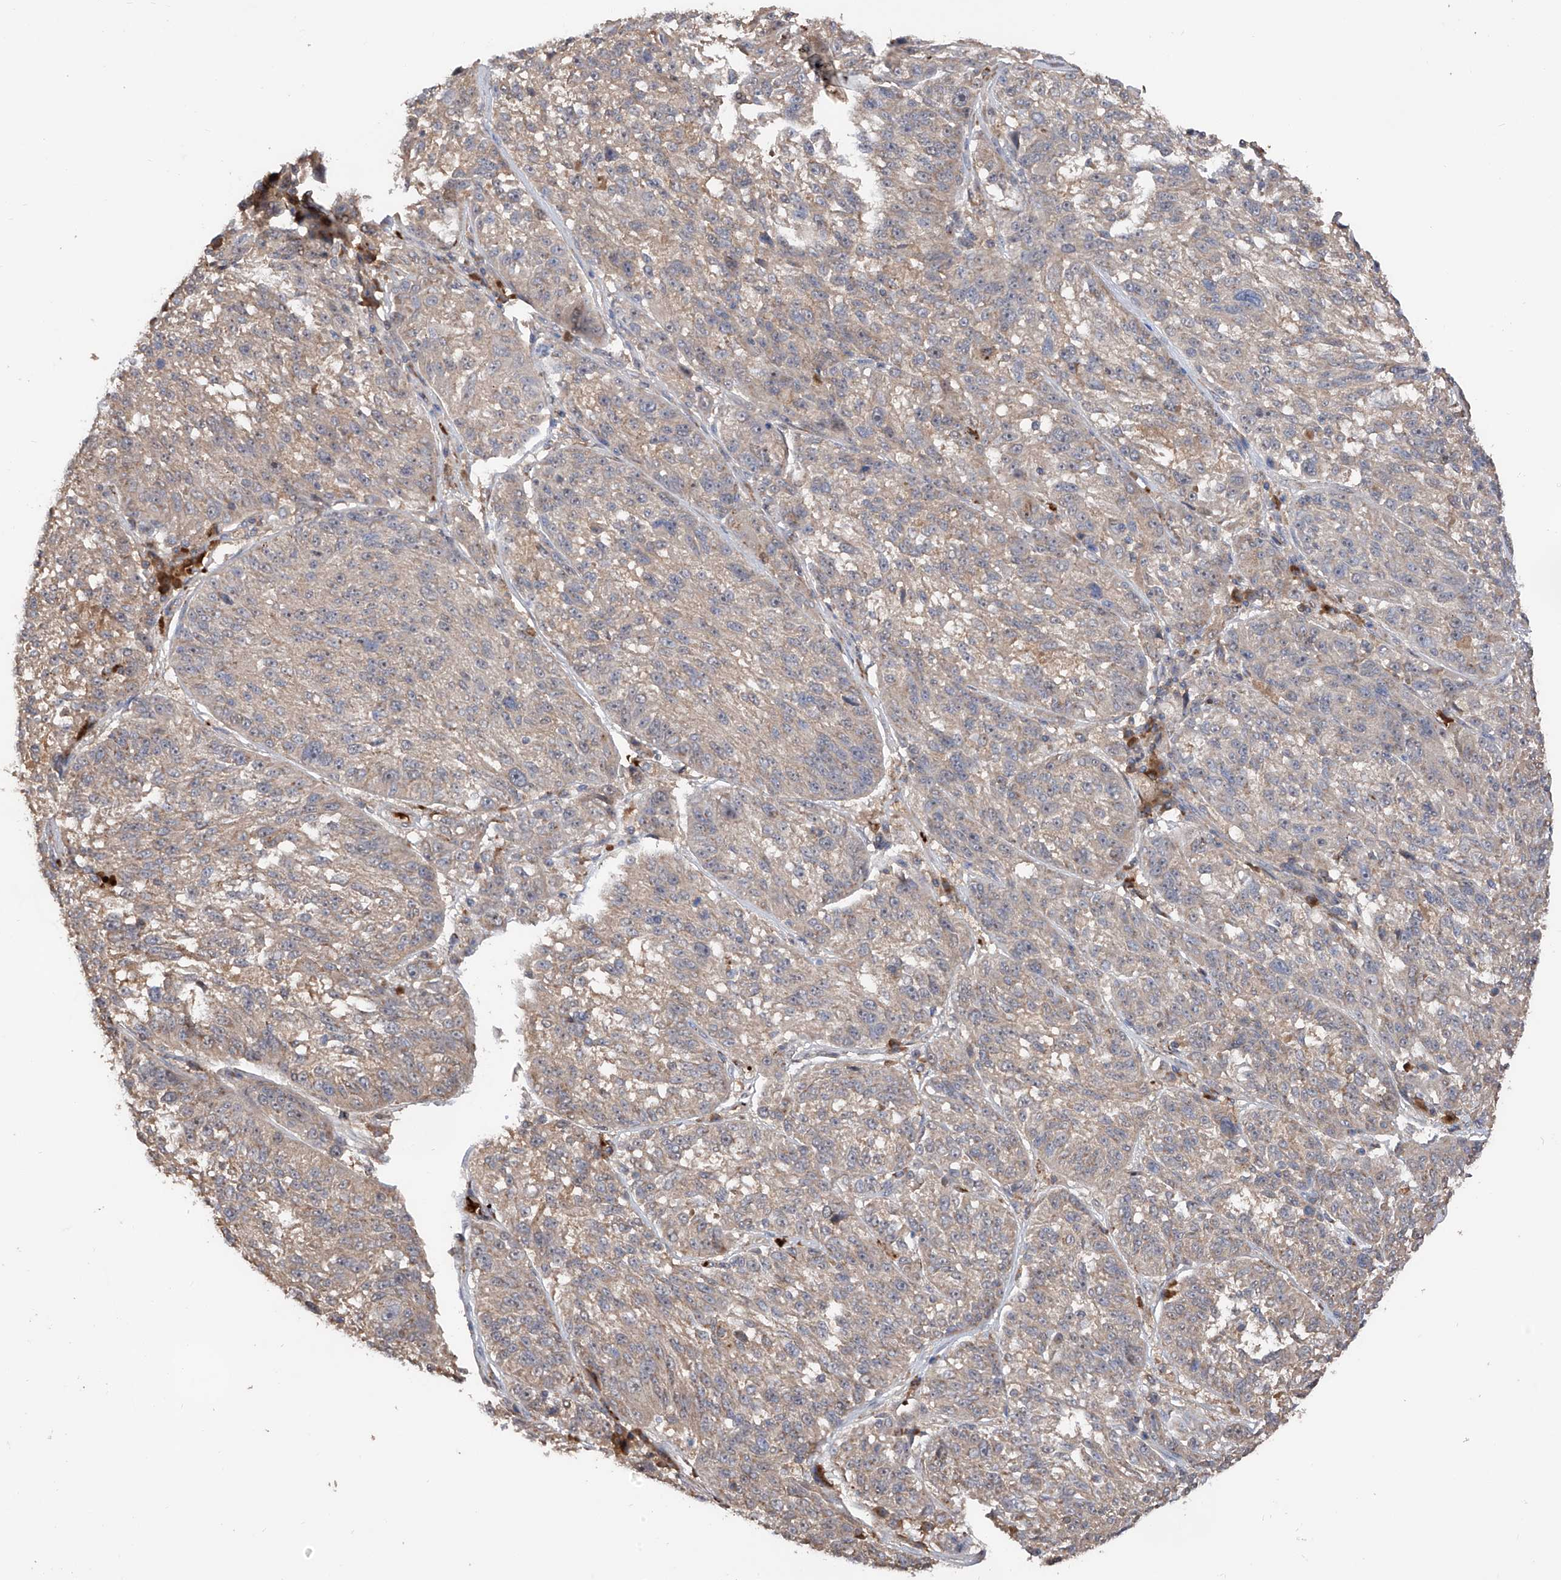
{"staining": {"intensity": "weak", "quantity": "<25%", "location": "cytoplasmic/membranous"}, "tissue": "melanoma", "cell_type": "Tumor cells", "image_type": "cancer", "snomed": [{"axis": "morphology", "description": "Malignant melanoma, NOS"}, {"axis": "topography", "description": "Skin"}], "caption": "This histopathology image is of melanoma stained with IHC to label a protein in brown with the nuclei are counter-stained blue. There is no expression in tumor cells.", "gene": "EDN1", "patient": {"sex": "male", "age": 53}}